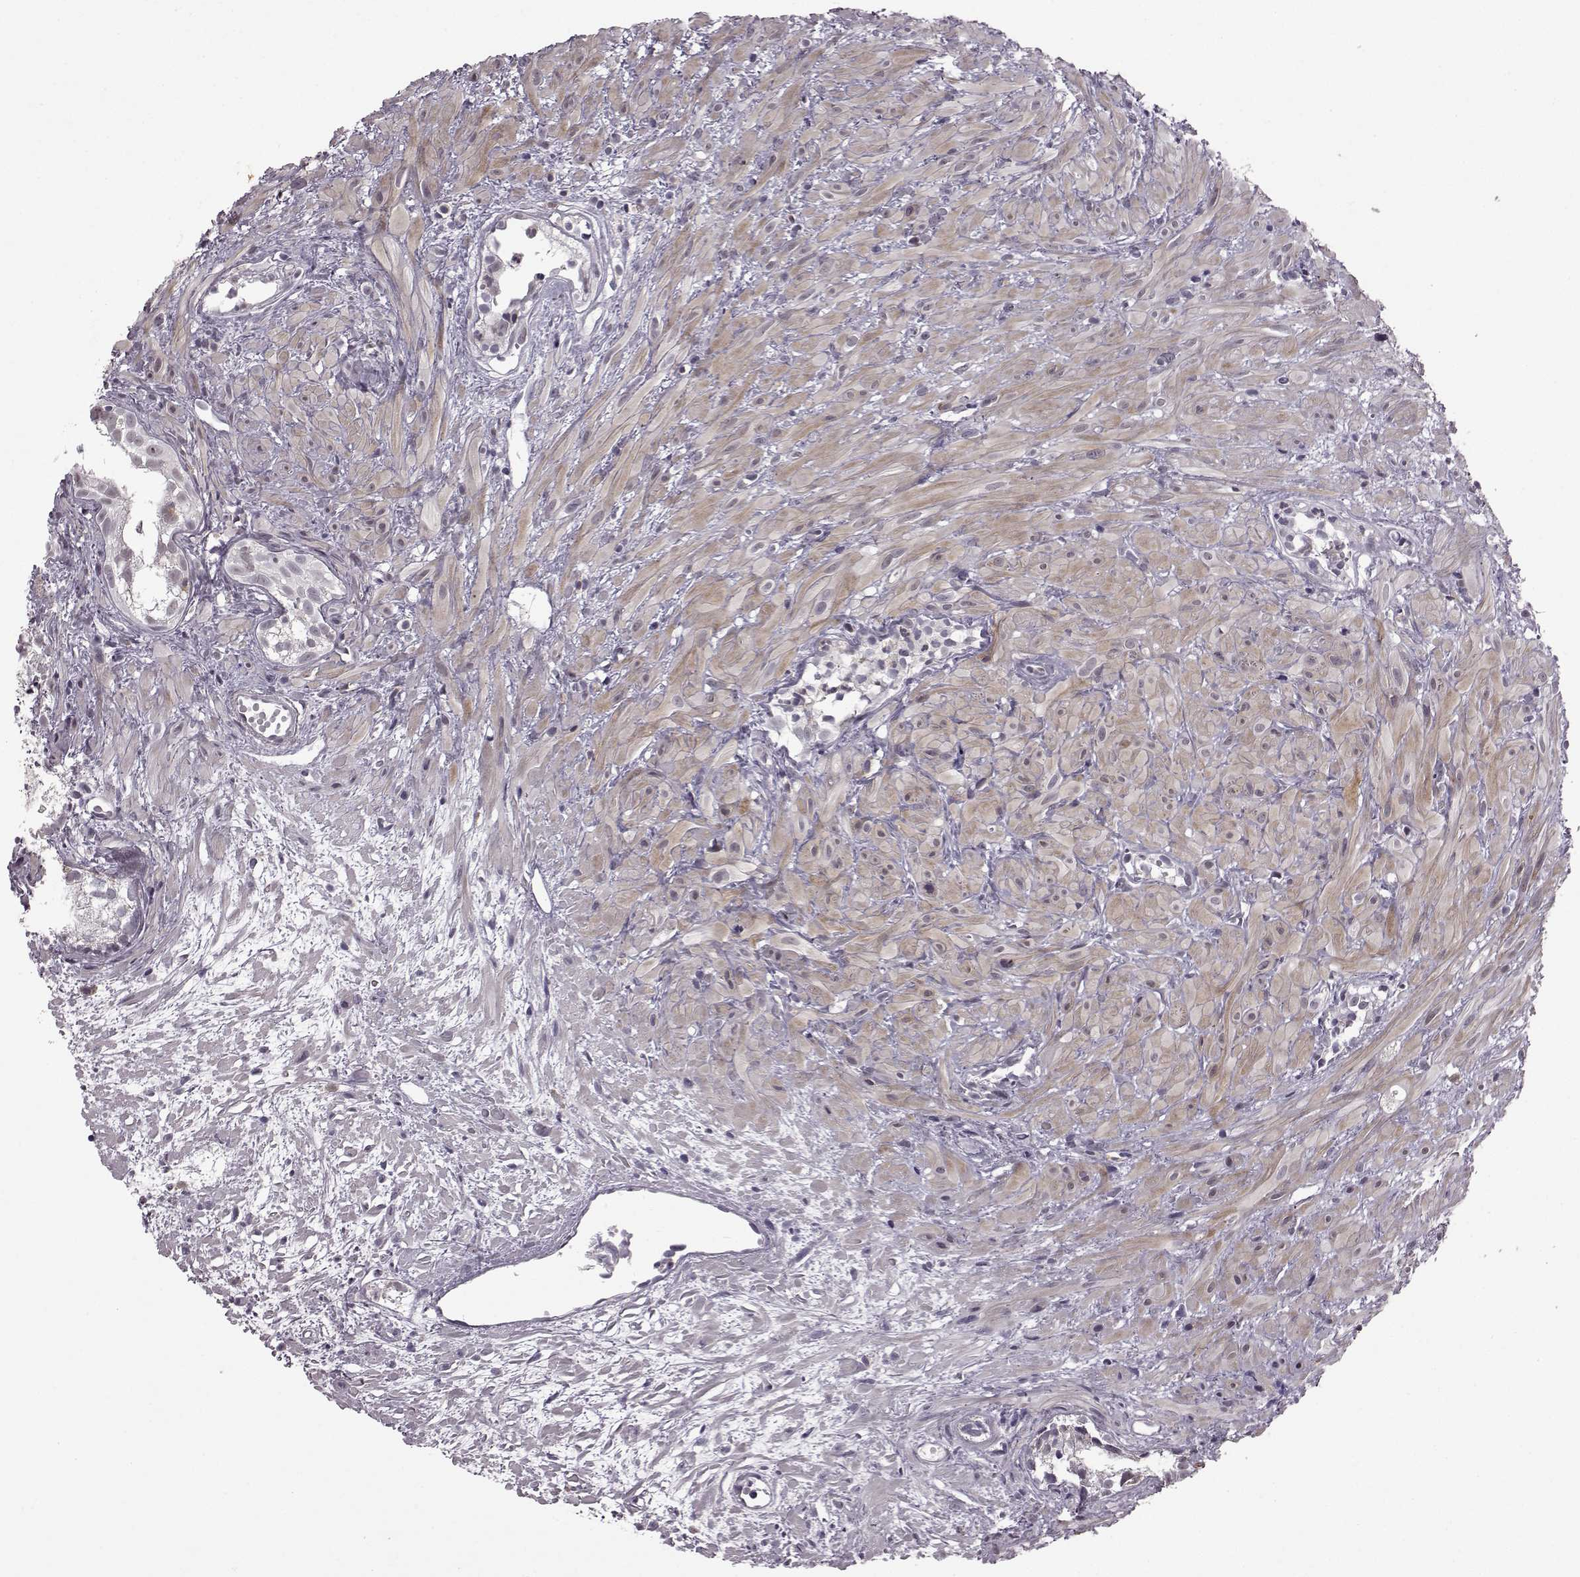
{"staining": {"intensity": "negative", "quantity": "none", "location": "none"}, "tissue": "prostate cancer", "cell_type": "Tumor cells", "image_type": "cancer", "snomed": [{"axis": "morphology", "description": "Adenocarcinoma, High grade"}, {"axis": "topography", "description": "Prostate"}], "caption": "A photomicrograph of adenocarcinoma (high-grade) (prostate) stained for a protein shows no brown staining in tumor cells.", "gene": "SLC28A2", "patient": {"sex": "male", "age": 79}}